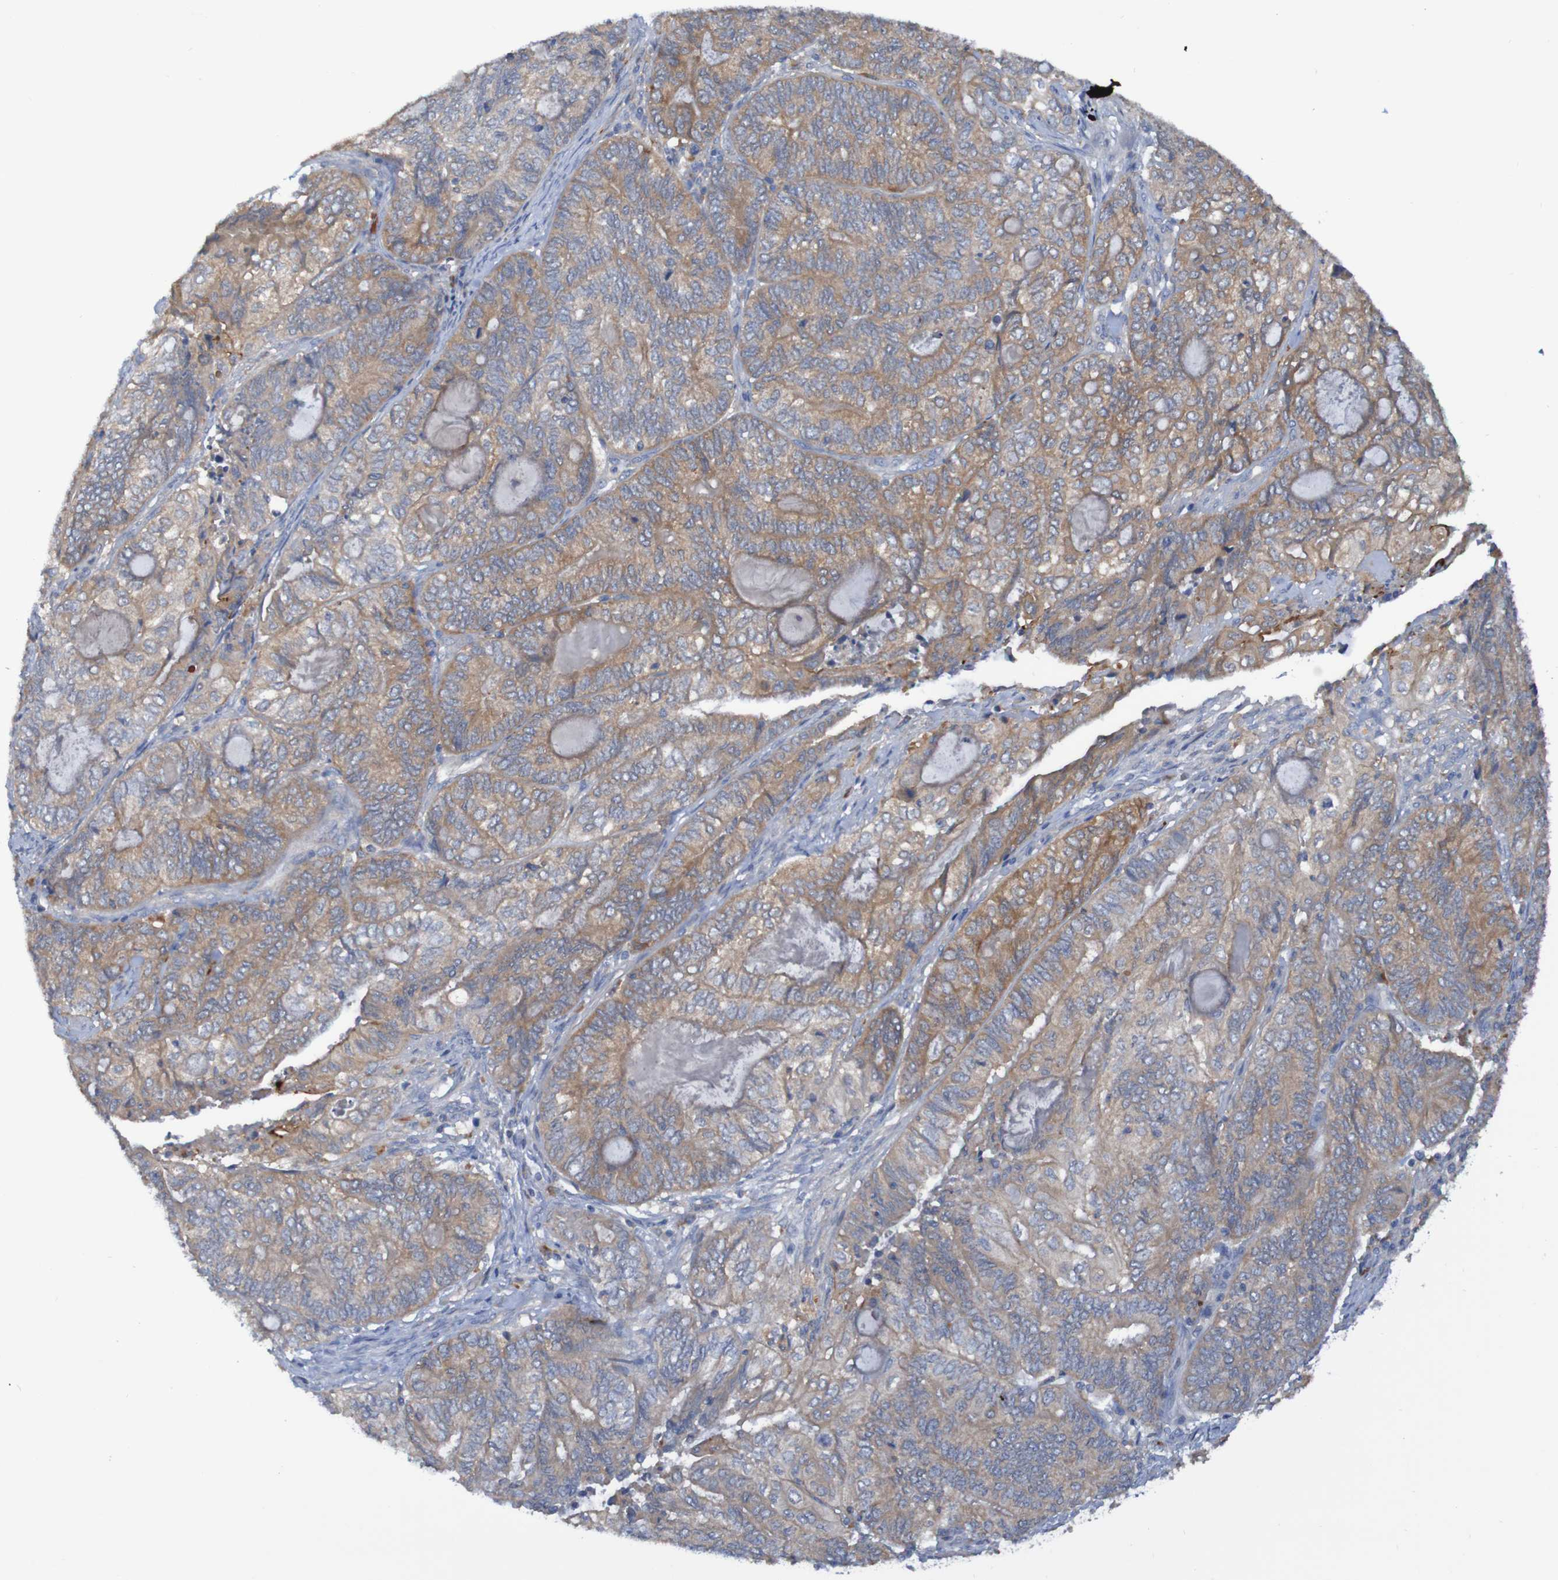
{"staining": {"intensity": "weak", "quantity": "25%-75%", "location": "cytoplasmic/membranous"}, "tissue": "endometrial cancer", "cell_type": "Tumor cells", "image_type": "cancer", "snomed": [{"axis": "morphology", "description": "Adenocarcinoma, NOS"}, {"axis": "topography", "description": "Uterus"}, {"axis": "topography", "description": "Endometrium"}], "caption": "This photomicrograph displays immunohistochemistry staining of human endometrial adenocarcinoma, with low weak cytoplasmic/membranous expression in approximately 25%-75% of tumor cells.", "gene": "ARHGEF16", "patient": {"sex": "female", "age": 70}}